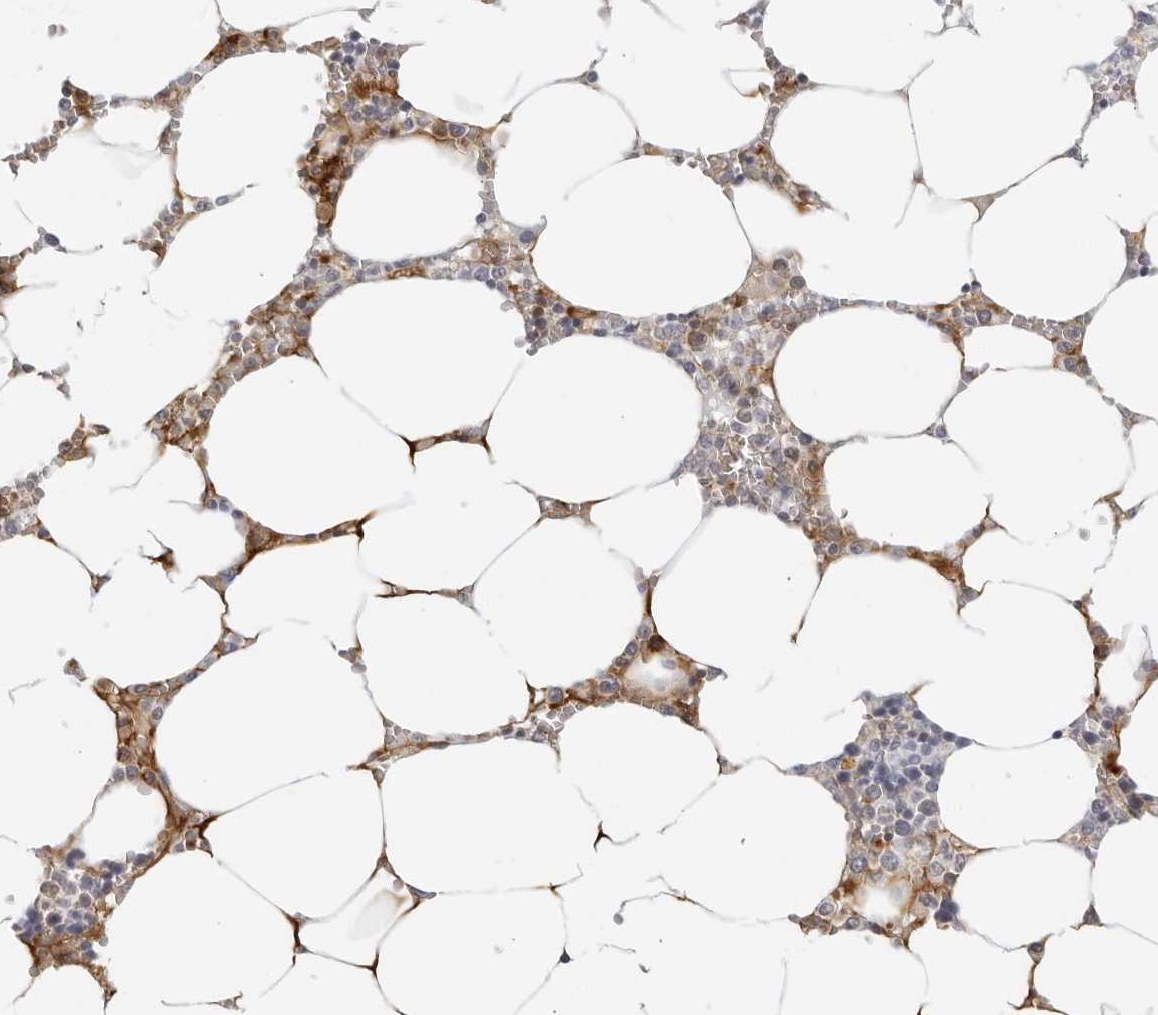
{"staining": {"intensity": "moderate", "quantity": "<25%", "location": "cytoplasmic/membranous"}, "tissue": "bone marrow", "cell_type": "Hematopoietic cells", "image_type": "normal", "snomed": [{"axis": "morphology", "description": "Normal tissue, NOS"}, {"axis": "topography", "description": "Bone marrow"}], "caption": "Hematopoietic cells exhibit low levels of moderate cytoplasmic/membranous positivity in about <25% of cells in unremarkable human bone marrow.", "gene": "FGG", "patient": {"sex": "male", "age": 70}}